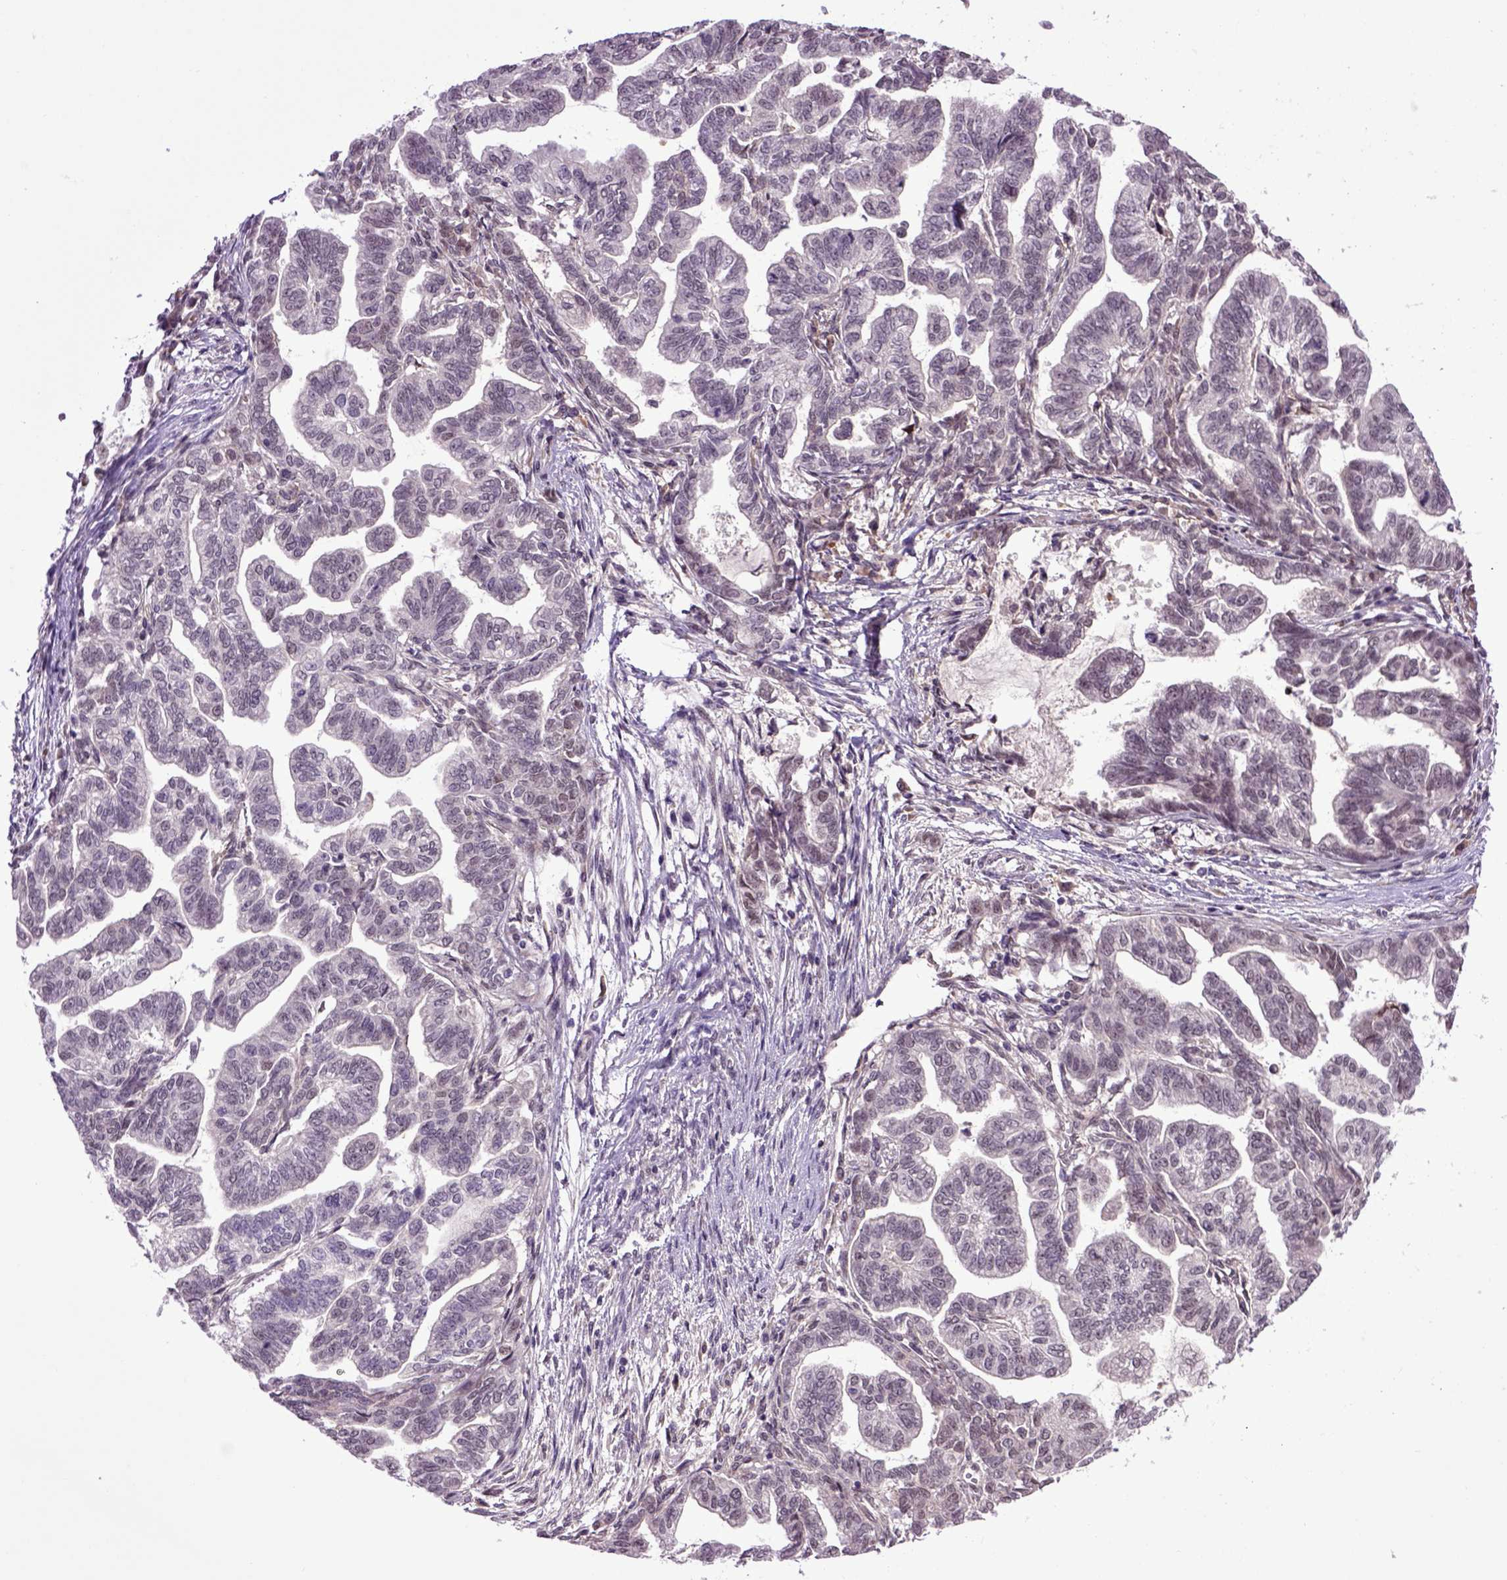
{"staining": {"intensity": "negative", "quantity": "none", "location": "none"}, "tissue": "stomach cancer", "cell_type": "Tumor cells", "image_type": "cancer", "snomed": [{"axis": "morphology", "description": "Adenocarcinoma, NOS"}, {"axis": "topography", "description": "Stomach"}], "caption": "Tumor cells are negative for protein expression in human adenocarcinoma (stomach).", "gene": "RAB43", "patient": {"sex": "male", "age": 83}}